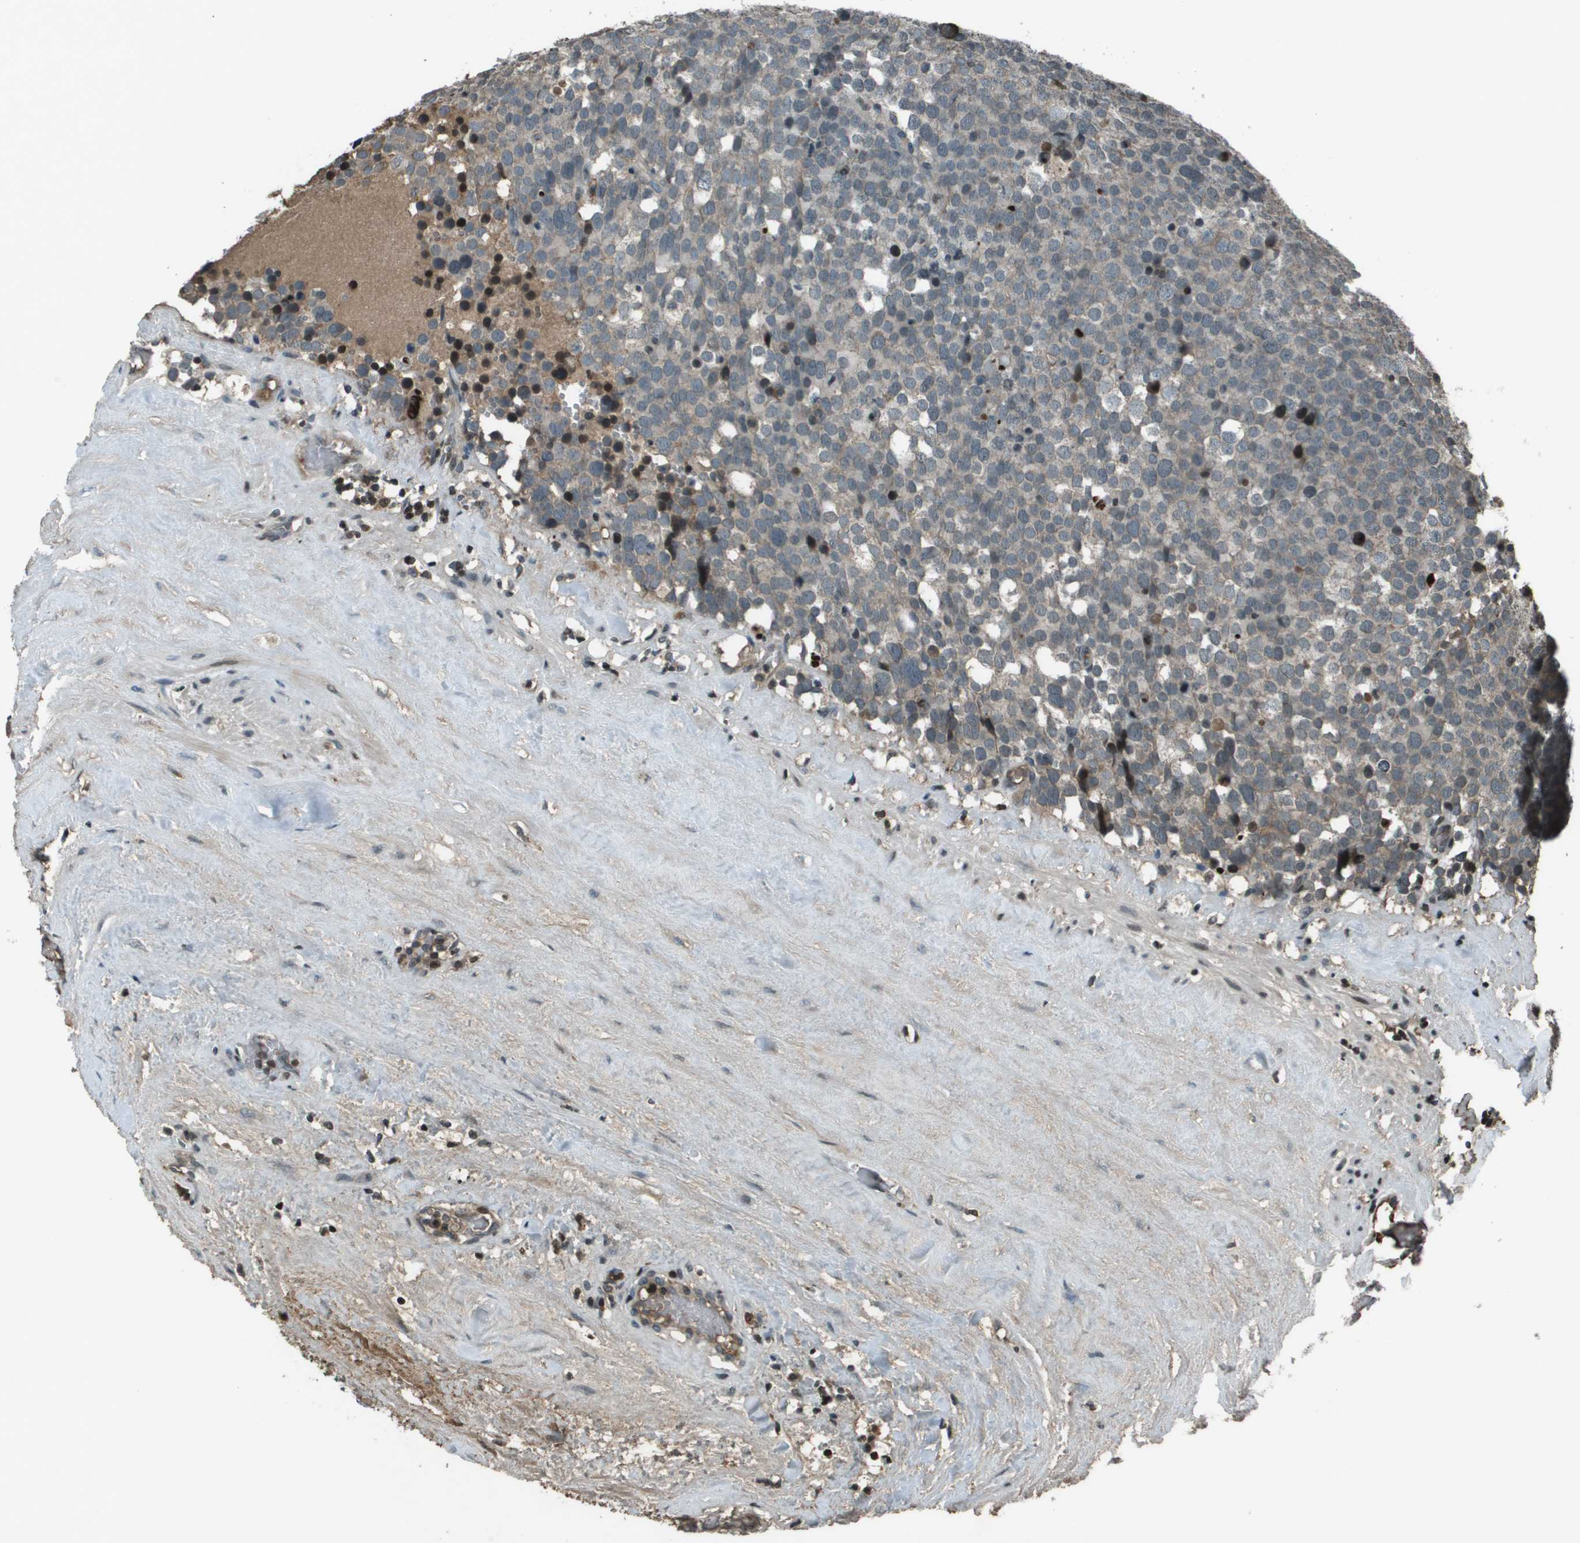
{"staining": {"intensity": "weak", "quantity": "25%-75%", "location": "cytoplasmic/membranous"}, "tissue": "testis cancer", "cell_type": "Tumor cells", "image_type": "cancer", "snomed": [{"axis": "morphology", "description": "Seminoma, NOS"}, {"axis": "topography", "description": "Testis"}], "caption": "This histopathology image demonstrates immunohistochemistry (IHC) staining of seminoma (testis), with low weak cytoplasmic/membranous positivity in approximately 25%-75% of tumor cells.", "gene": "CXCL12", "patient": {"sex": "male", "age": 71}}